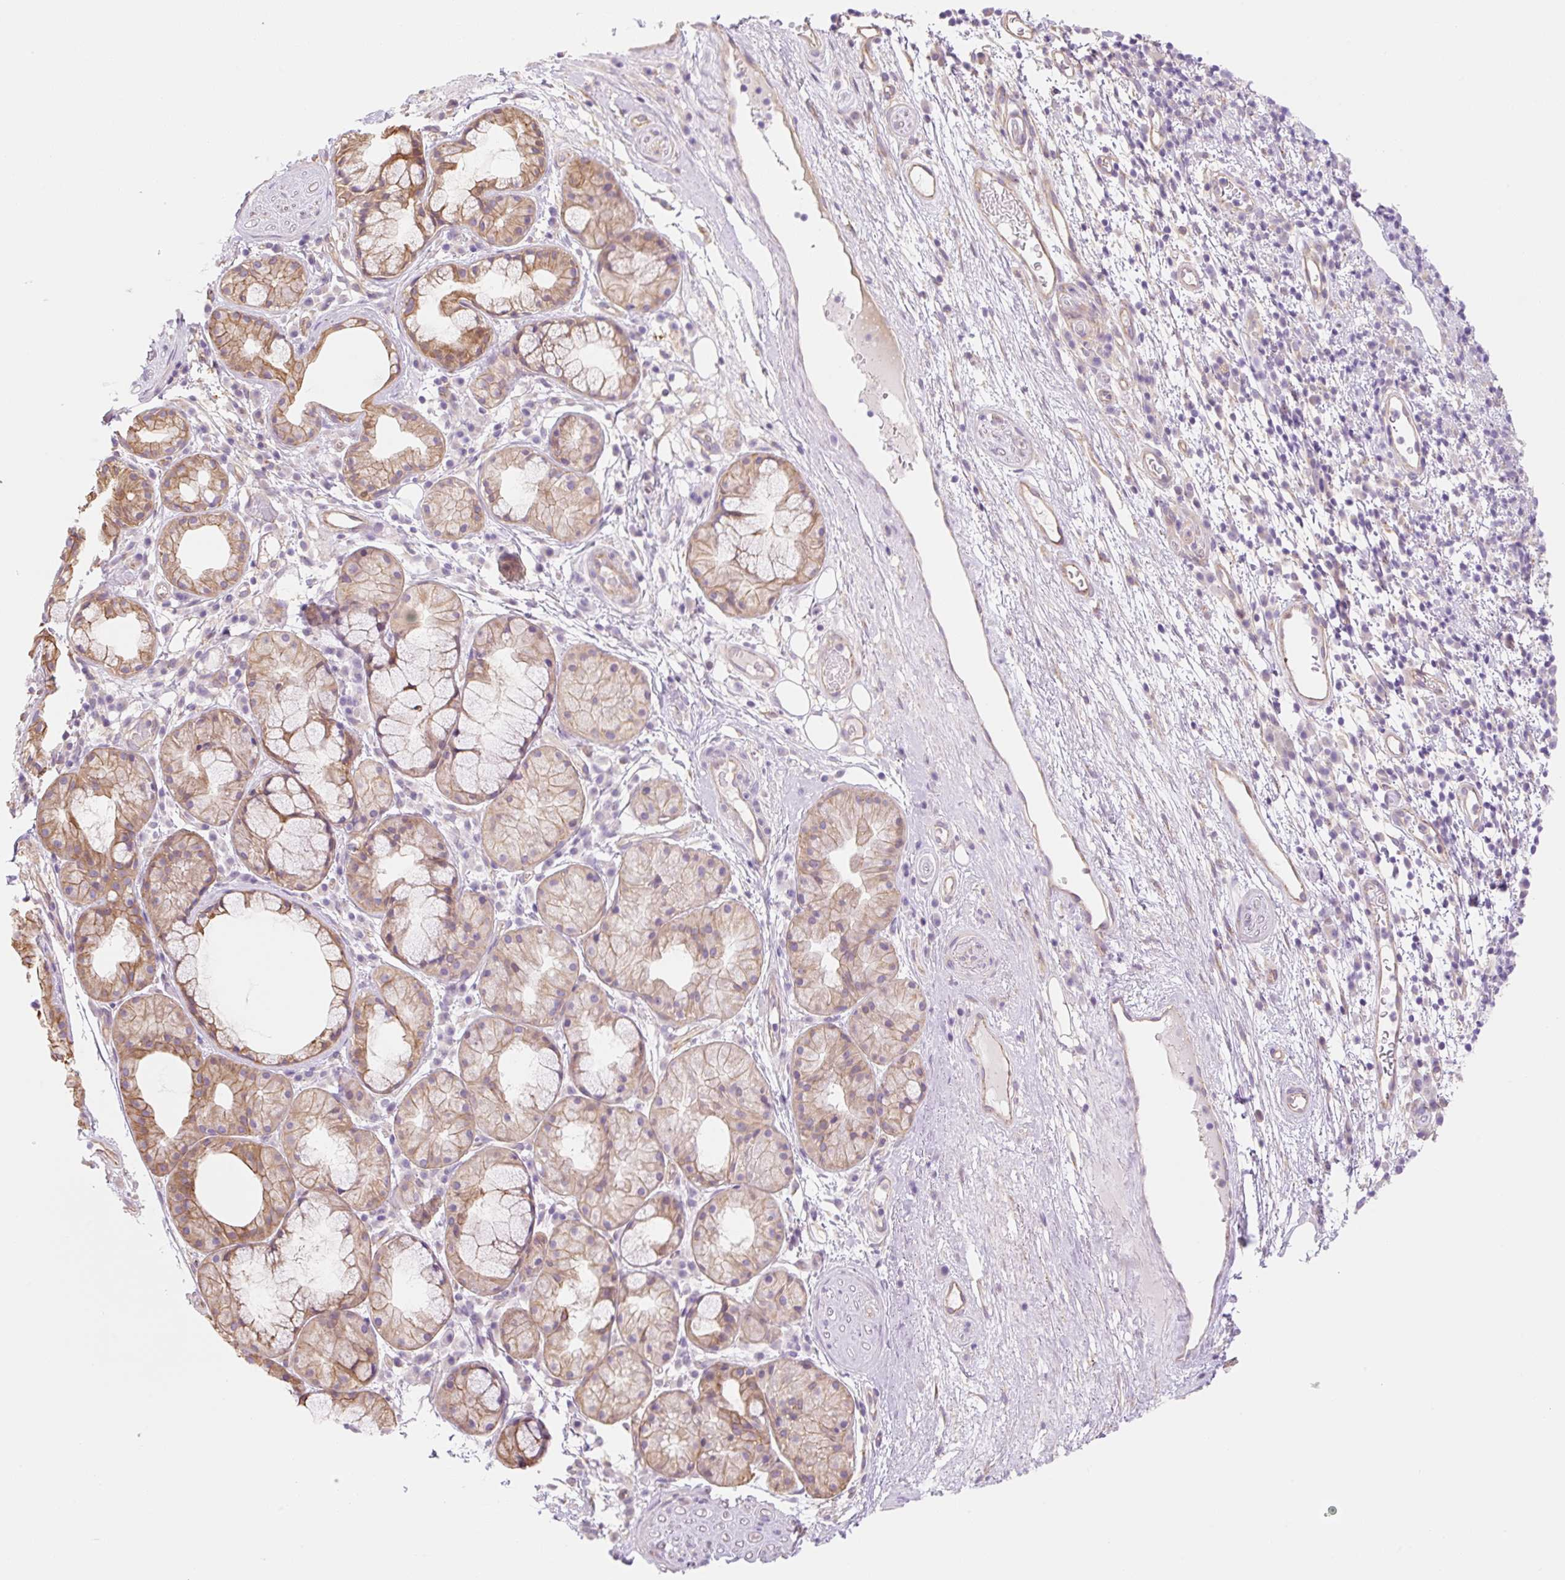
{"staining": {"intensity": "moderate", "quantity": ">75%", "location": "cytoplasmic/membranous,nuclear"}, "tissue": "nasopharynx", "cell_type": "Respiratory epithelial cells", "image_type": "normal", "snomed": [{"axis": "morphology", "description": "Normal tissue, NOS"}, {"axis": "topography", "description": "Lymph node"}, {"axis": "topography", "description": "Cartilage tissue"}, {"axis": "topography", "description": "Nasopharynx"}], "caption": "The photomicrograph exhibits immunohistochemical staining of unremarkable nasopharynx. There is moderate cytoplasmic/membranous,nuclear expression is seen in about >75% of respiratory epithelial cells.", "gene": "NLRP5", "patient": {"sex": "male", "age": 63}}